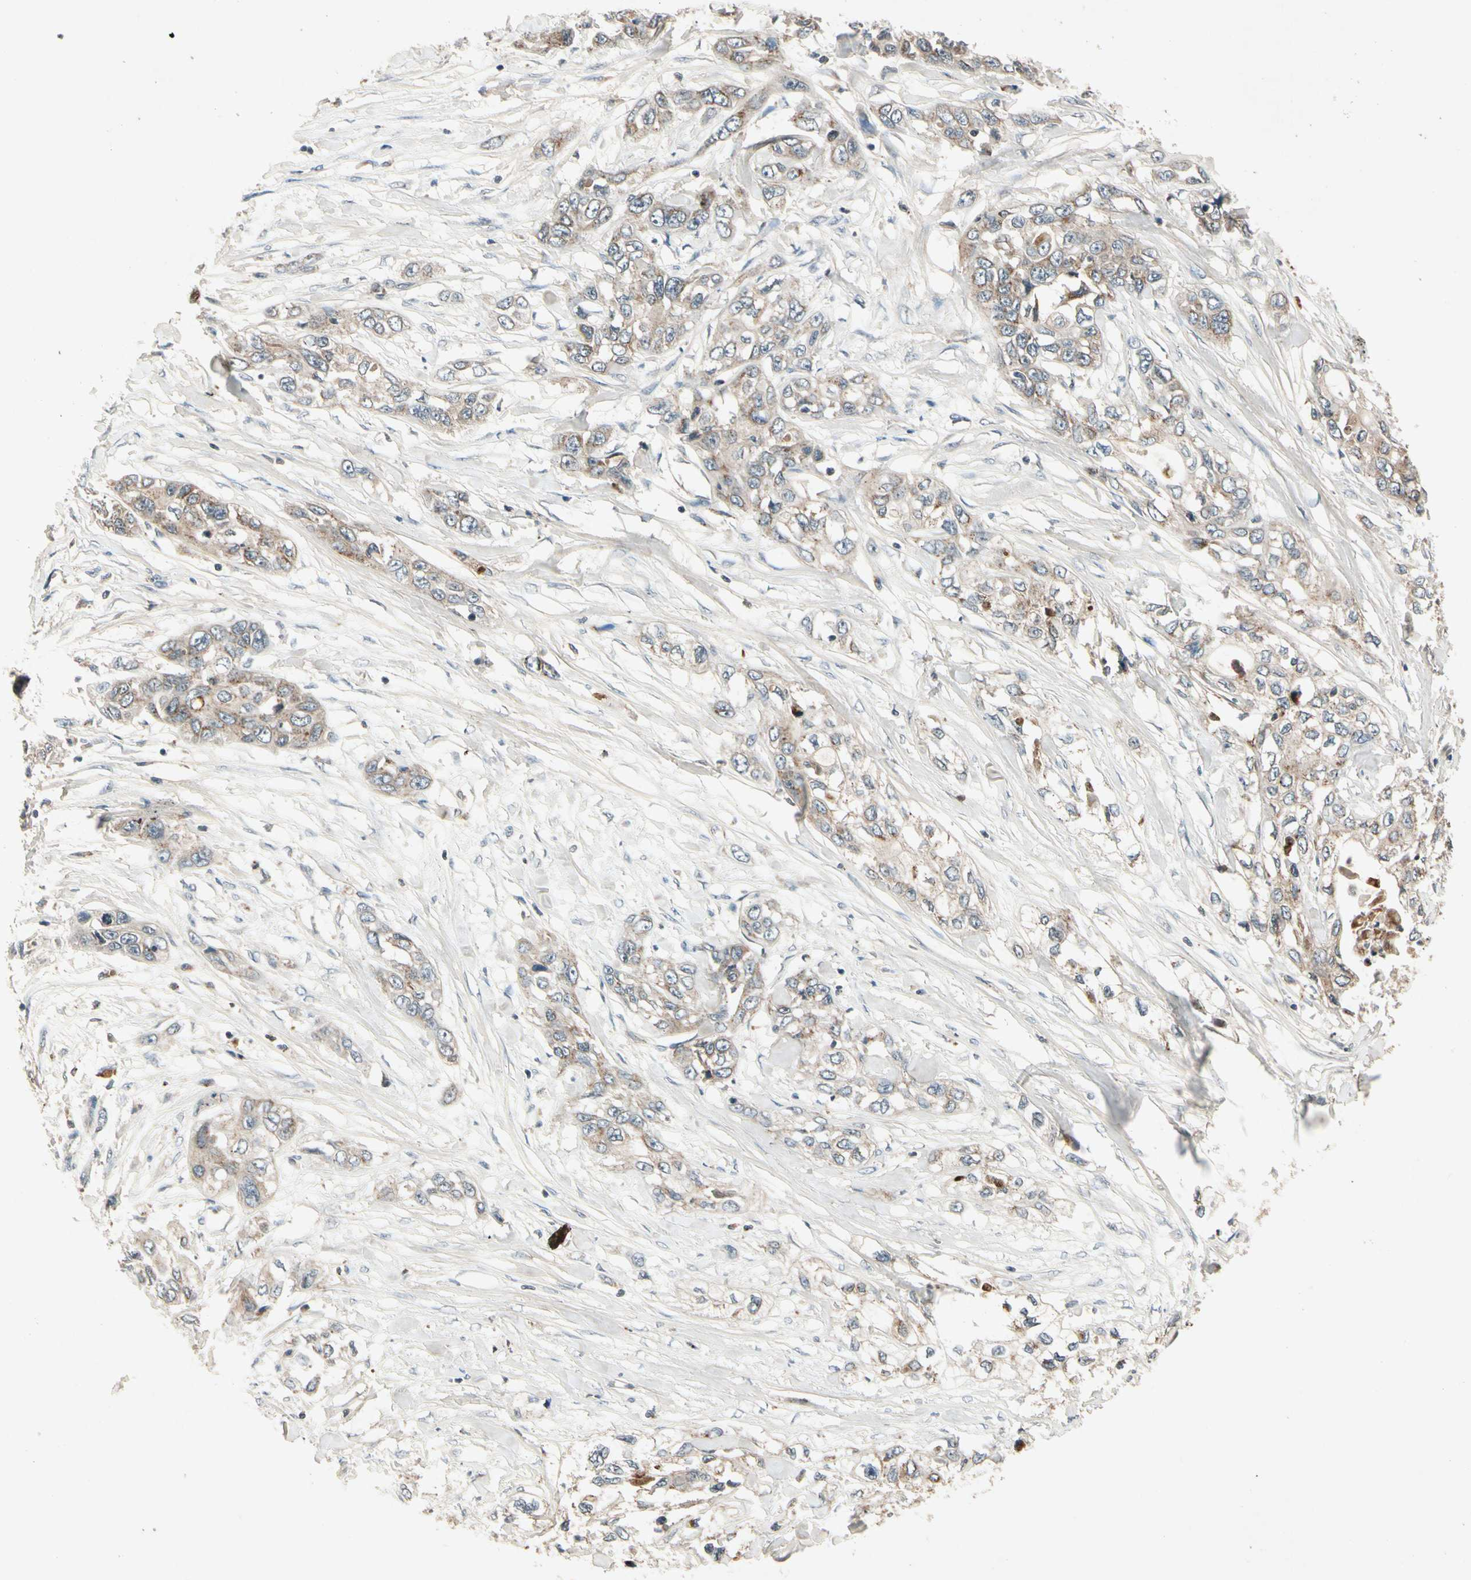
{"staining": {"intensity": "weak", "quantity": "<25%", "location": "cytoplasmic/membranous"}, "tissue": "pancreatic cancer", "cell_type": "Tumor cells", "image_type": "cancer", "snomed": [{"axis": "morphology", "description": "Adenocarcinoma, NOS"}, {"axis": "topography", "description": "Pancreas"}], "caption": "The IHC micrograph has no significant staining in tumor cells of pancreatic cancer (adenocarcinoma) tissue.", "gene": "FLOT1", "patient": {"sex": "female", "age": 70}}